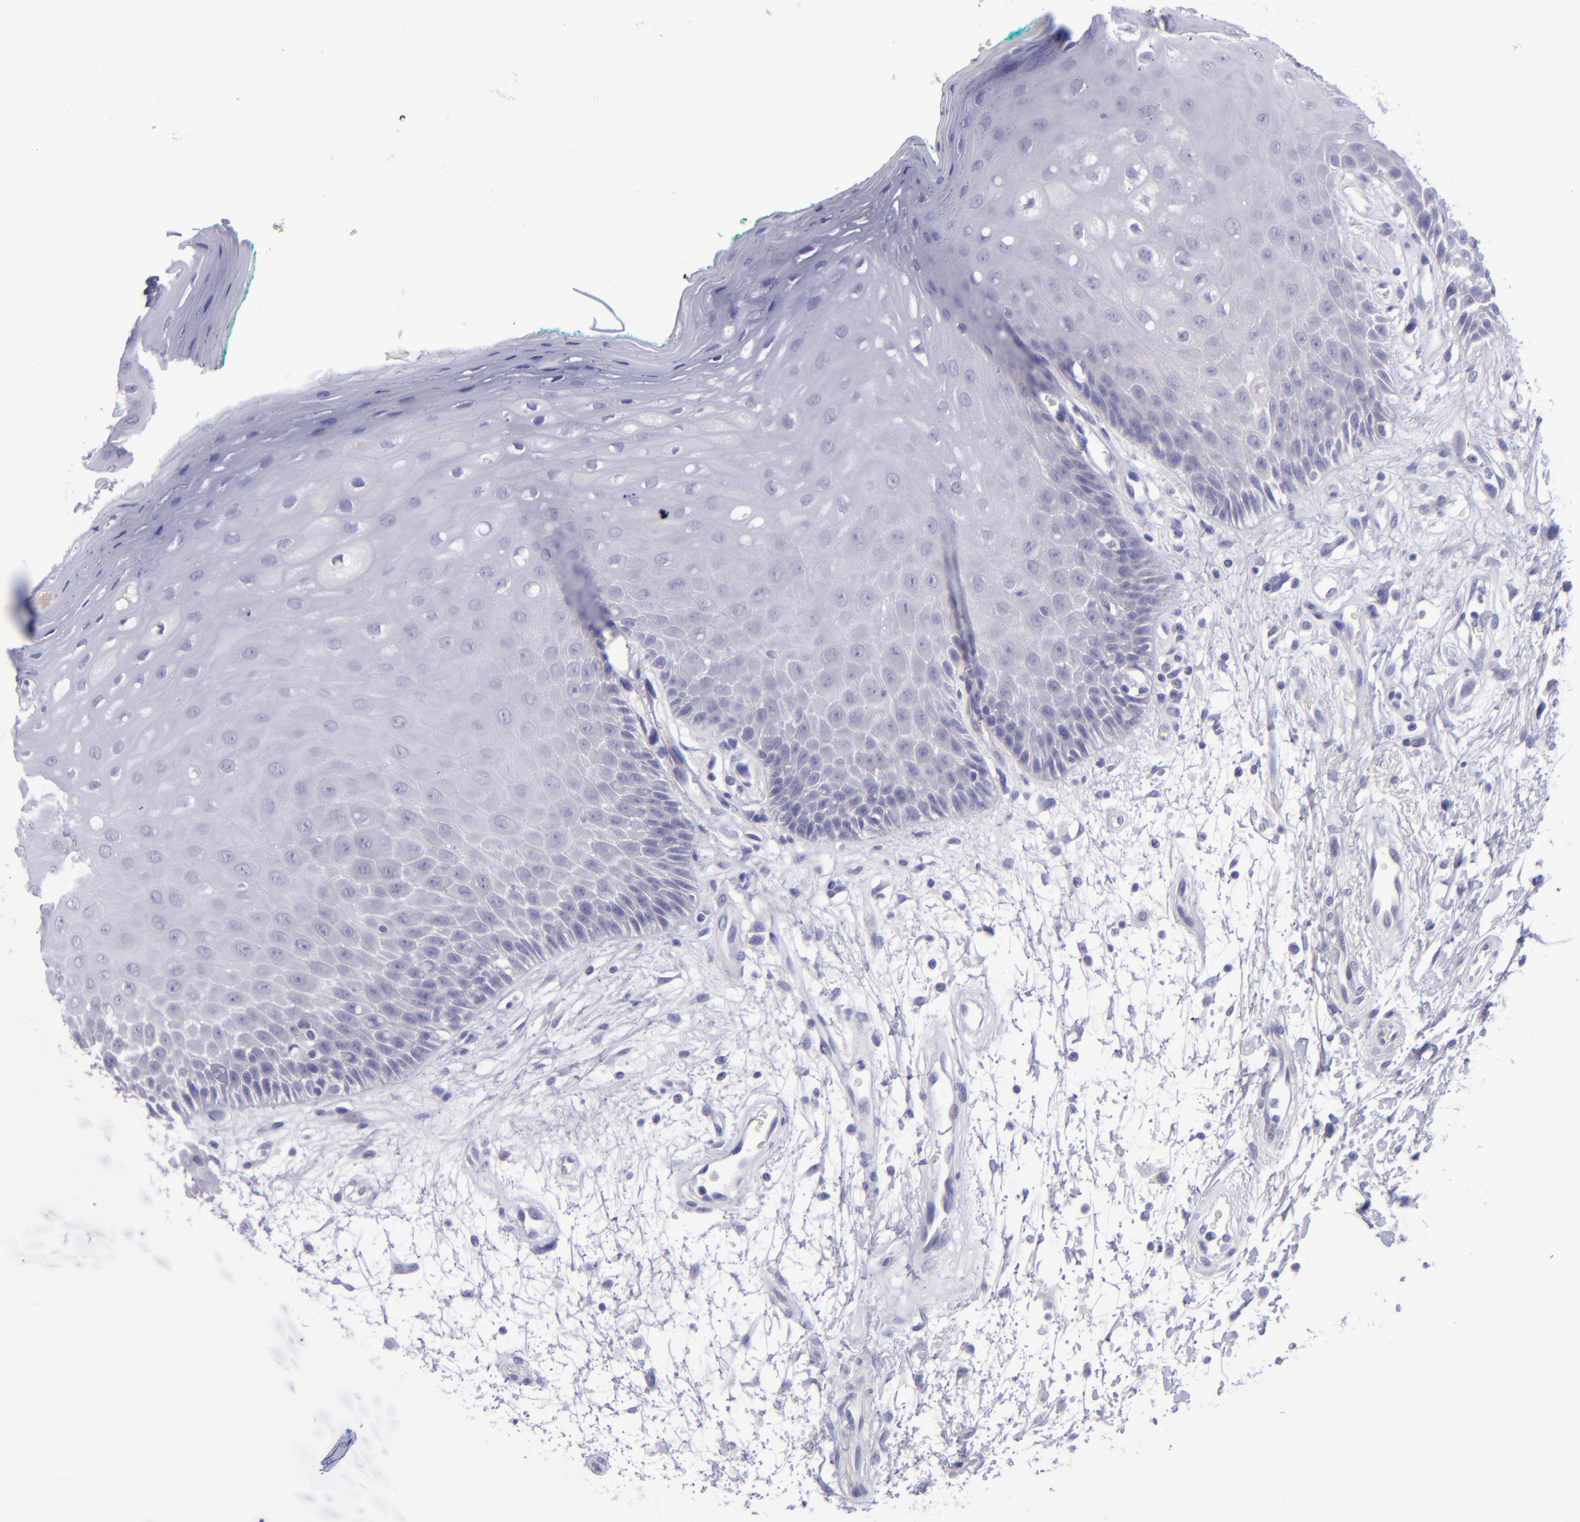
{"staining": {"intensity": "negative", "quantity": "none", "location": "none"}, "tissue": "oral mucosa", "cell_type": "Squamous epithelial cells", "image_type": "normal", "snomed": [{"axis": "morphology", "description": "Normal tissue, NOS"}, {"axis": "morphology", "description": "Squamous cell carcinoma, NOS"}, {"axis": "topography", "description": "Skeletal muscle"}, {"axis": "topography", "description": "Oral tissue"}, {"axis": "topography", "description": "Head-Neck"}], "caption": "The micrograph exhibits no staining of squamous epithelial cells in benign oral mucosa. (DAB IHC, high magnification).", "gene": "POU2F2", "patient": {"sex": "female", "age": 84}}